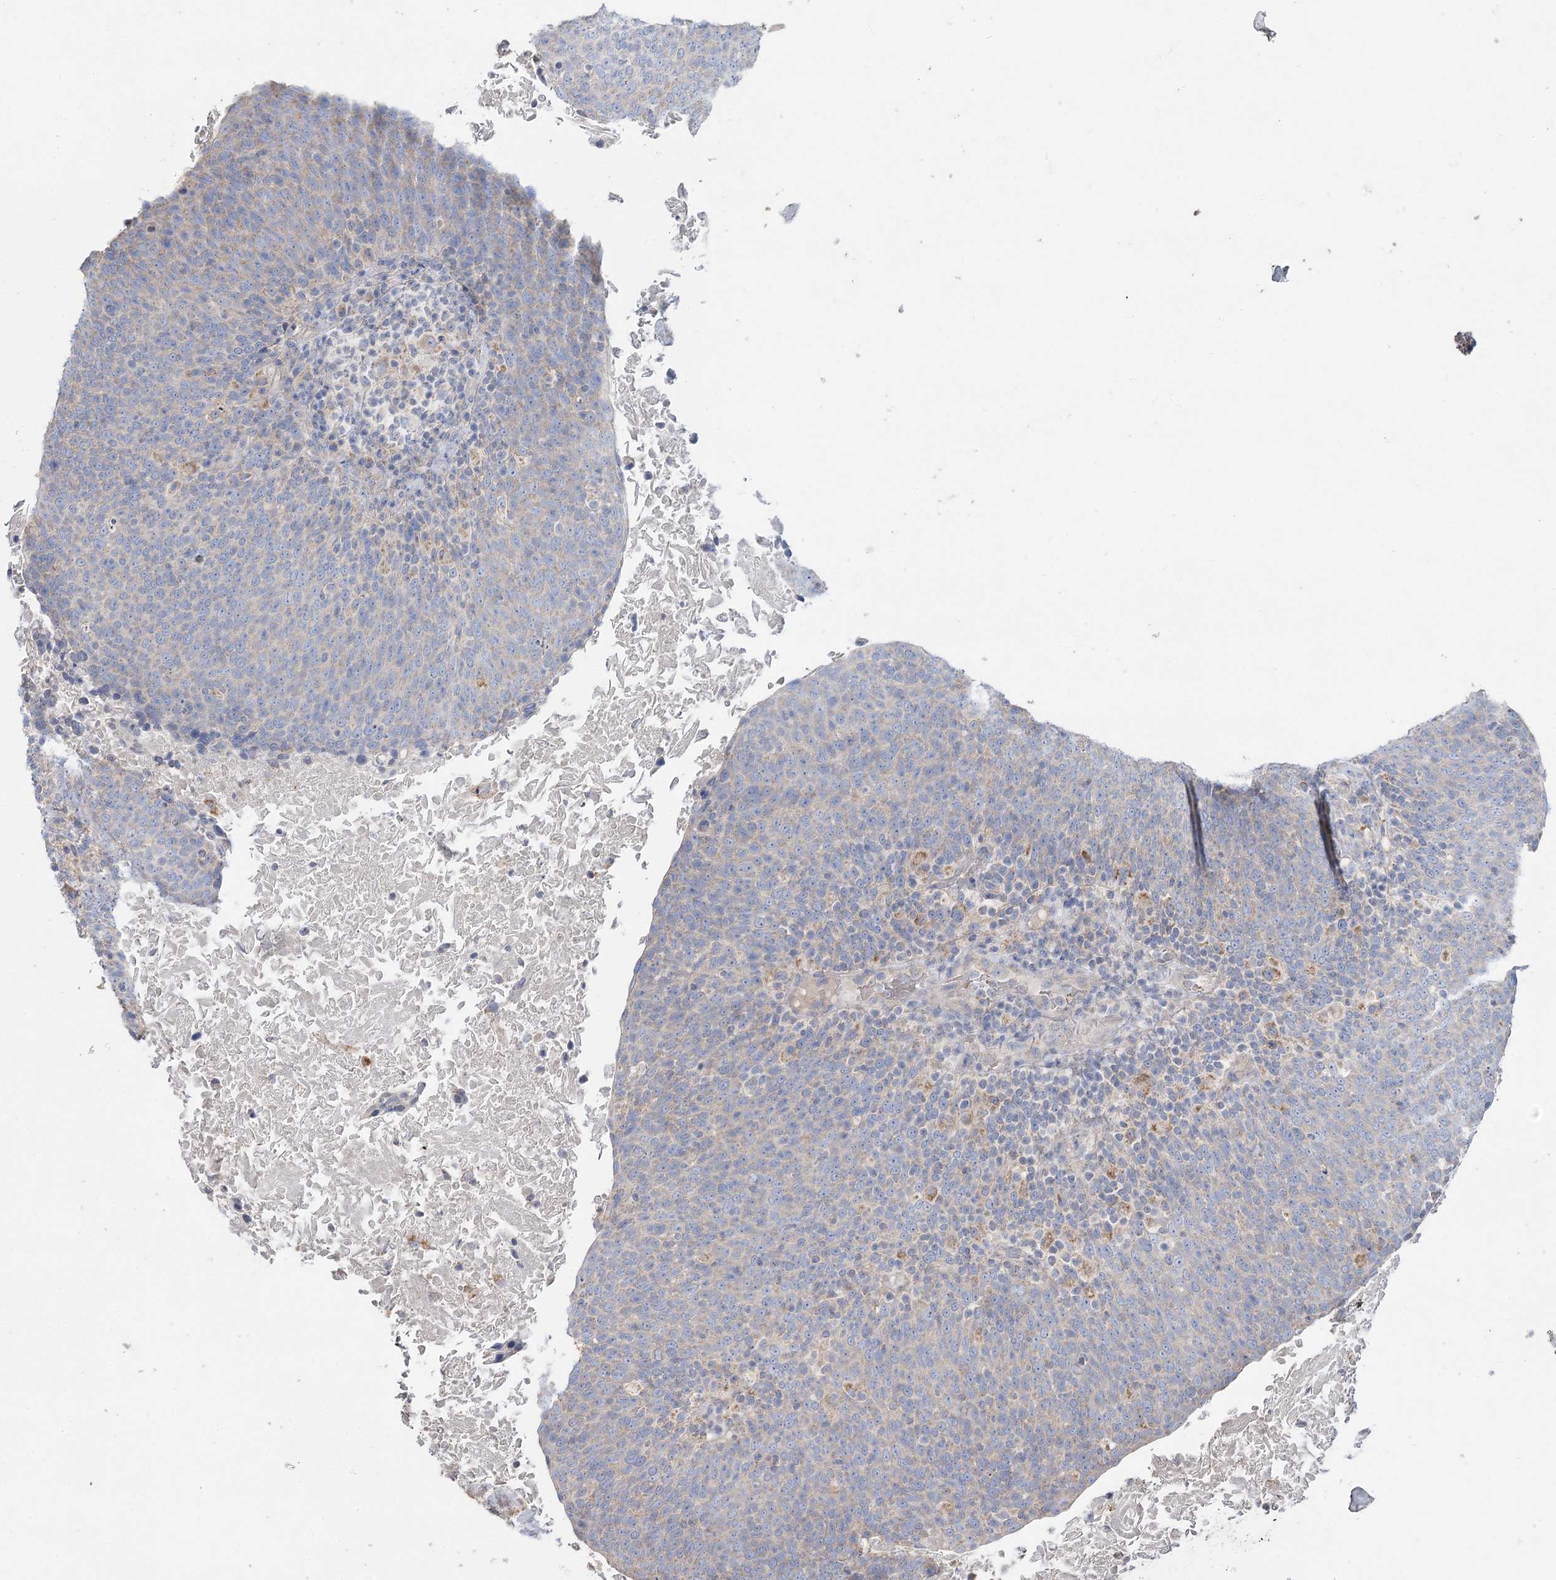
{"staining": {"intensity": "weak", "quantity": "<25%", "location": "cytoplasmic/membranous"}, "tissue": "head and neck cancer", "cell_type": "Tumor cells", "image_type": "cancer", "snomed": [{"axis": "morphology", "description": "Squamous cell carcinoma, NOS"}, {"axis": "morphology", "description": "Squamous cell carcinoma, metastatic, NOS"}, {"axis": "topography", "description": "Lymph node"}, {"axis": "topography", "description": "Head-Neck"}], "caption": "A photomicrograph of human head and neck cancer is negative for staining in tumor cells.", "gene": "TMEM187", "patient": {"sex": "male", "age": 62}}